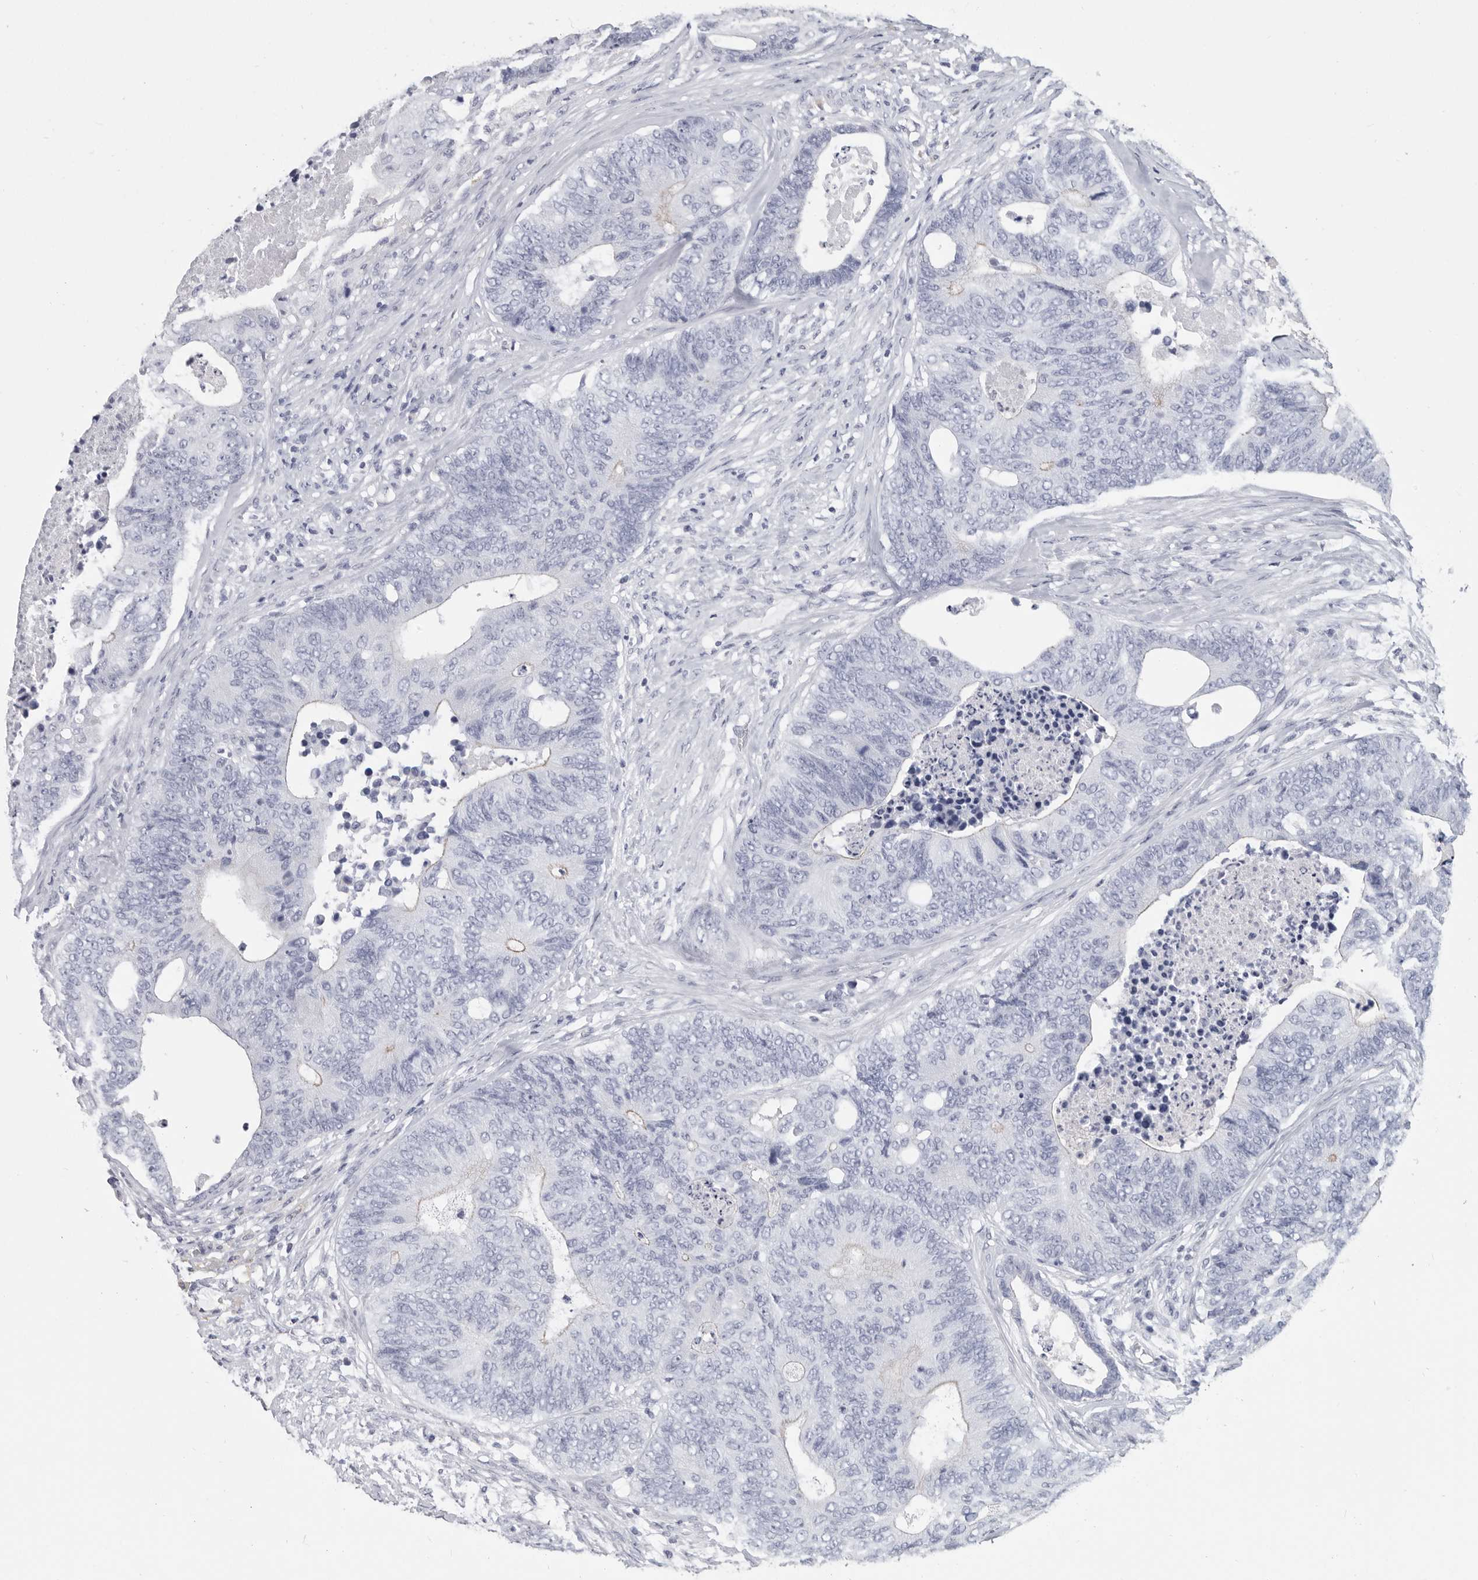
{"staining": {"intensity": "negative", "quantity": "none", "location": "none"}, "tissue": "colorectal cancer", "cell_type": "Tumor cells", "image_type": "cancer", "snomed": [{"axis": "morphology", "description": "Adenocarcinoma, NOS"}, {"axis": "topography", "description": "Colon"}], "caption": "Histopathology image shows no protein expression in tumor cells of colorectal adenocarcinoma tissue.", "gene": "WRAP73", "patient": {"sex": "female", "age": 67}}